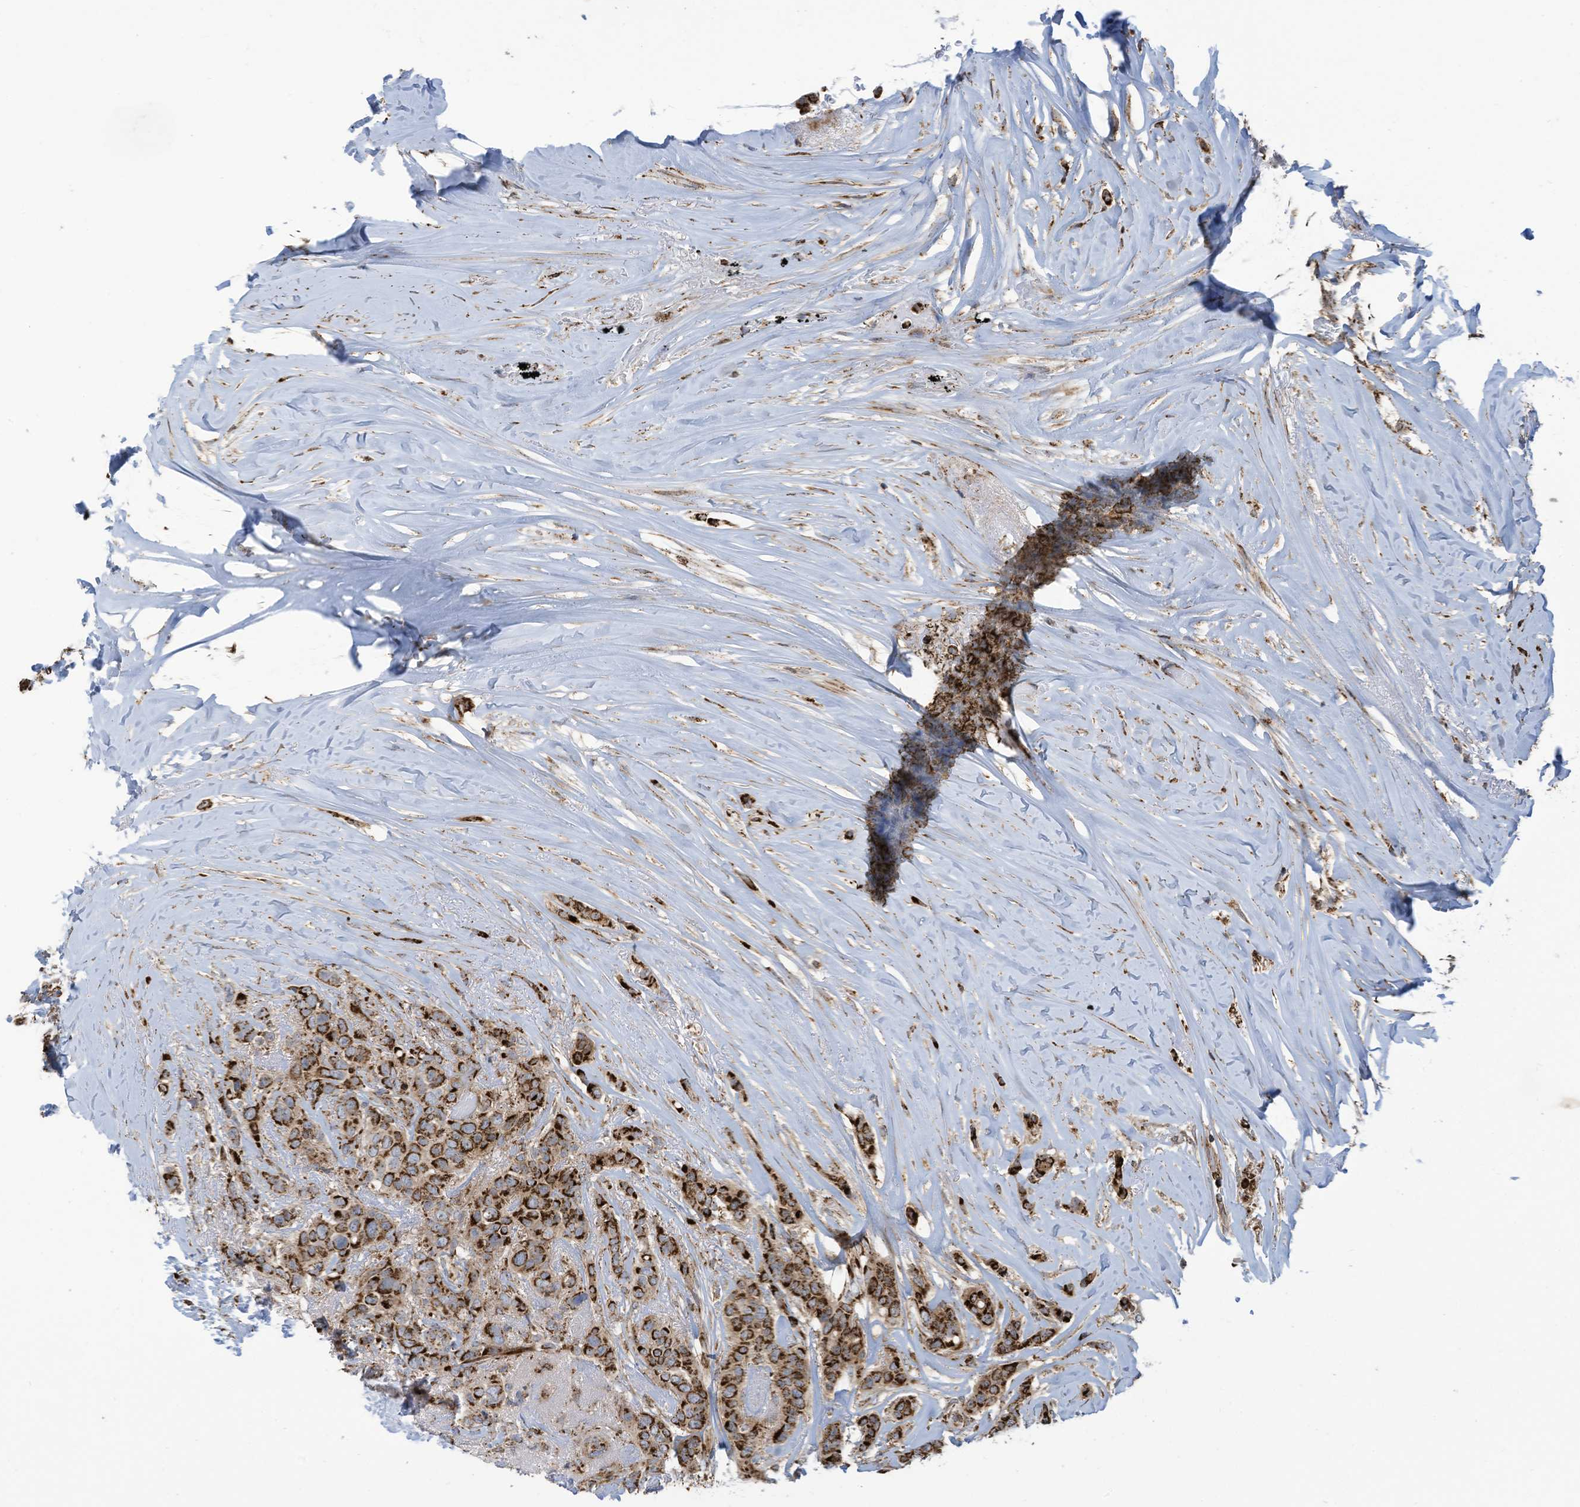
{"staining": {"intensity": "strong", "quantity": ">75%", "location": "cytoplasmic/membranous"}, "tissue": "breast cancer", "cell_type": "Tumor cells", "image_type": "cancer", "snomed": [{"axis": "morphology", "description": "Lobular carcinoma"}, {"axis": "topography", "description": "Breast"}], "caption": "Immunohistochemistry histopathology image of neoplastic tissue: lobular carcinoma (breast) stained using IHC displays high levels of strong protein expression localized specifically in the cytoplasmic/membranous of tumor cells, appearing as a cytoplasmic/membranous brown color.", "gene": "COX10", "patient": {"sex": "female", "age": 51}}